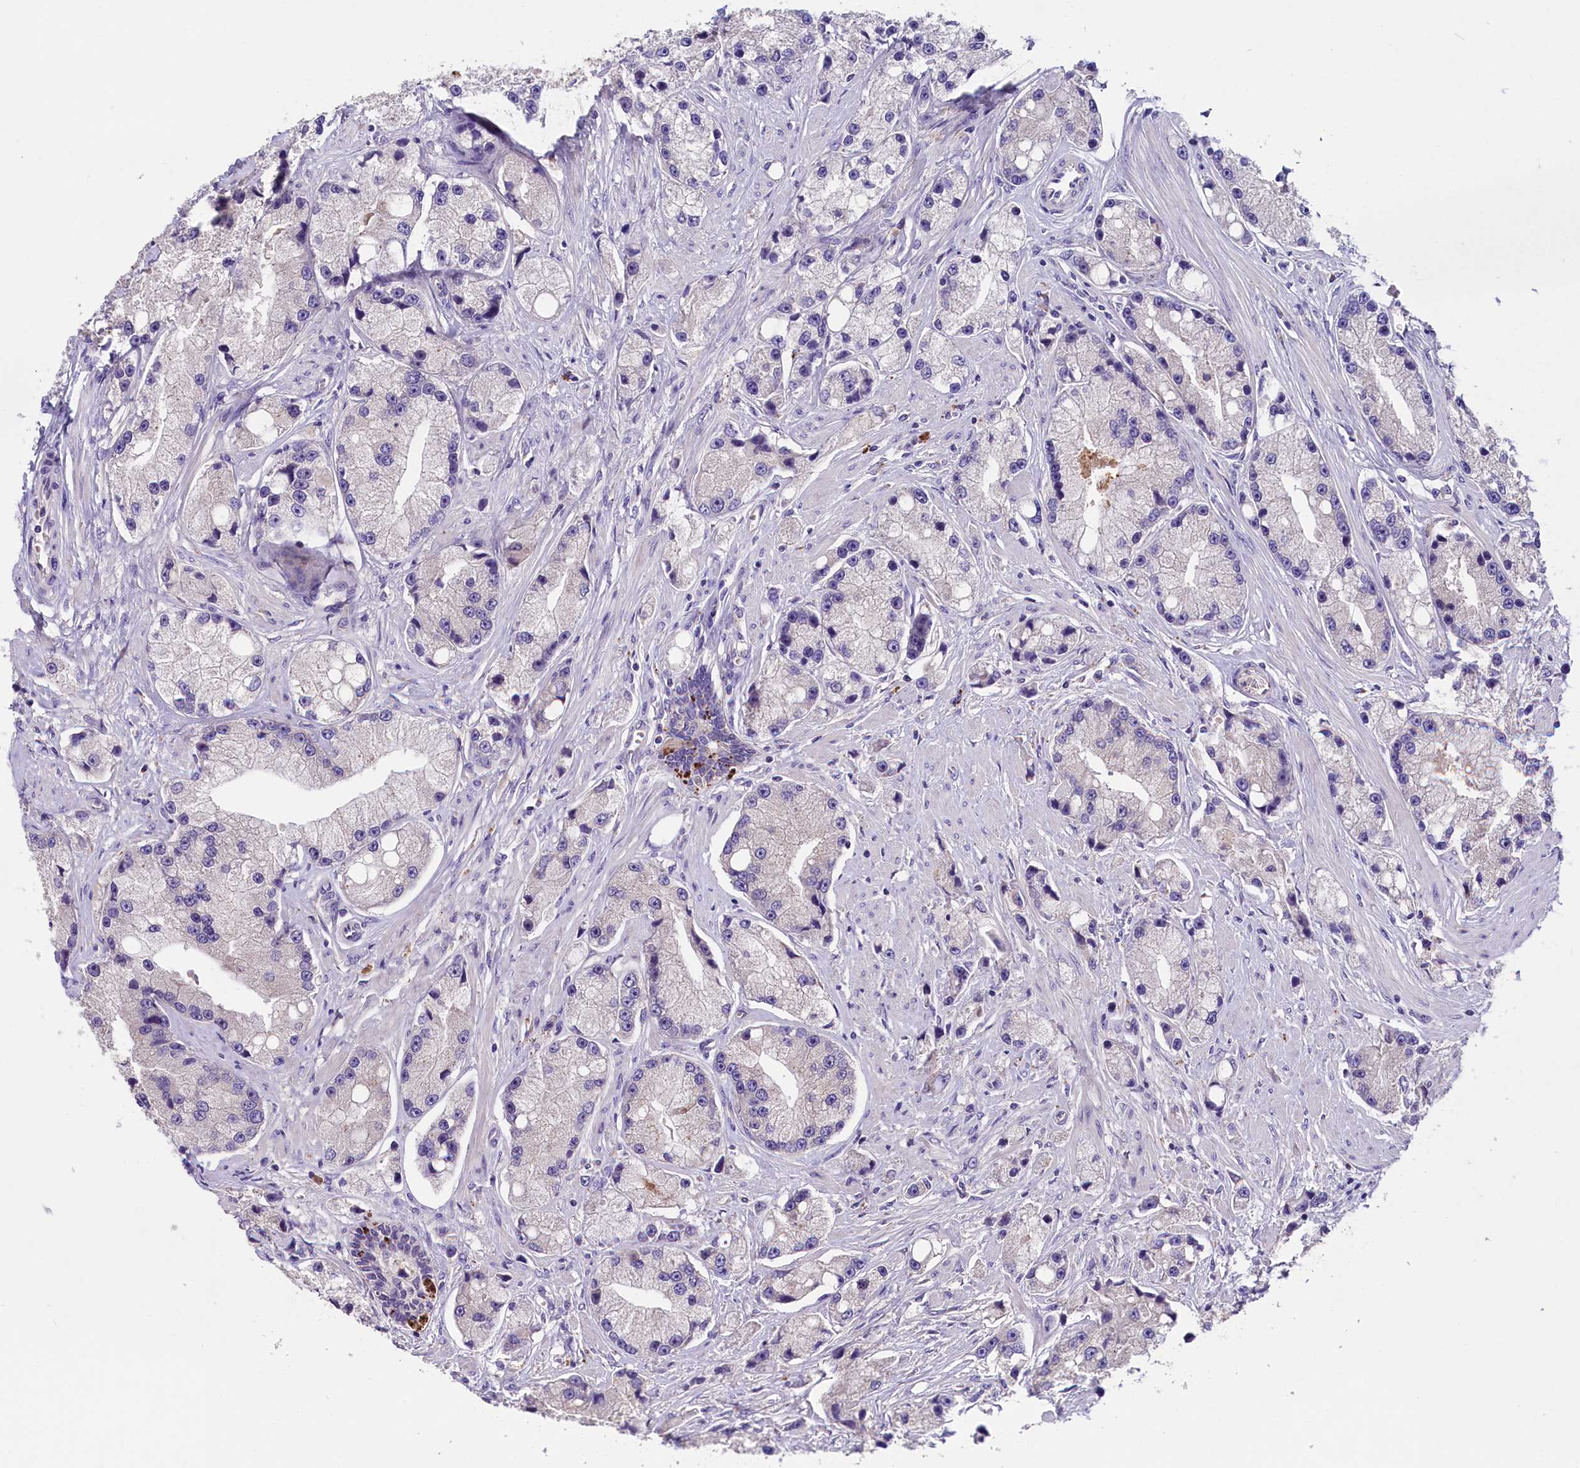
{"staining": {"intensity": "negative", "quantity": "none", "location": "none"}, "tissue": "prostate cancer", "cell_type": "Tumor cells", "image_type": "cancer", "snomed": [{"axis": "morphology", "description": "Adenocarcinoma, High grade"}, {"axis": "topography", "description": "Prostate"}], "caption": "IHC of human prostate adenocarcinoma (high-grade) reveals no expression in tumor cells.", "gene": "CD99L2", "patient": {"sex": "male", "age": 74}}